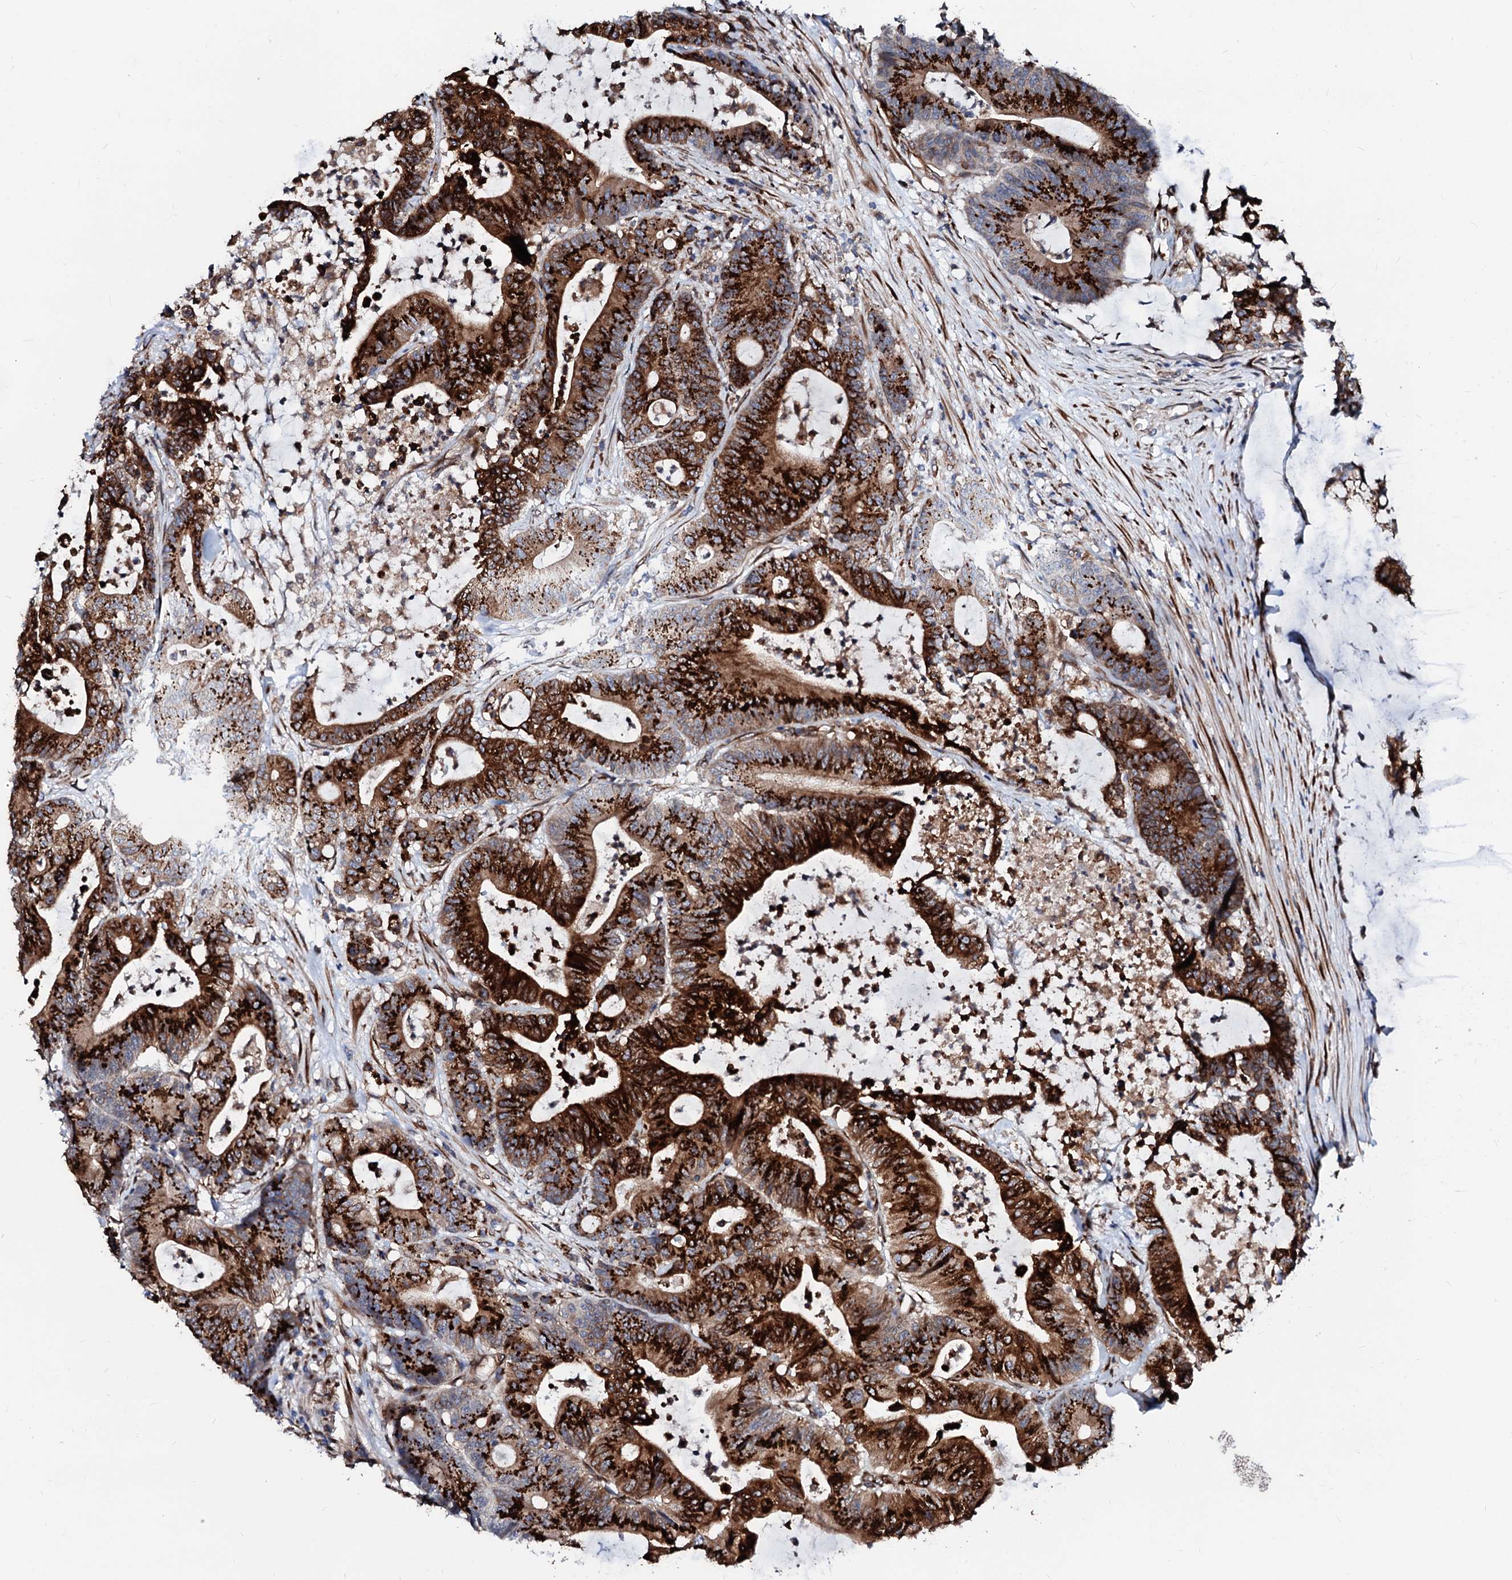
{"staining": {"intensity": "strong", "quantity": ">75%", "location": "cytoplasmic/membranous"}, "tissue": "colorectal cancer", "cell_type": "Tumor cells", "image_type": "cancer", "snomed": [{"axis": "morphology", "description": "Adenocarcinoma, NOS"}, {"axis": "topography", "description": "Colon"}], "caption": "DAB immunohistochemical staining of colorectal cancer (adenocarcinoma) reveals strong cytoplasmic/membranous protein positivity in about >75% of tumor cells.", "gene": "TMCO3", "patient": {"sex": "female", "age": 84}}